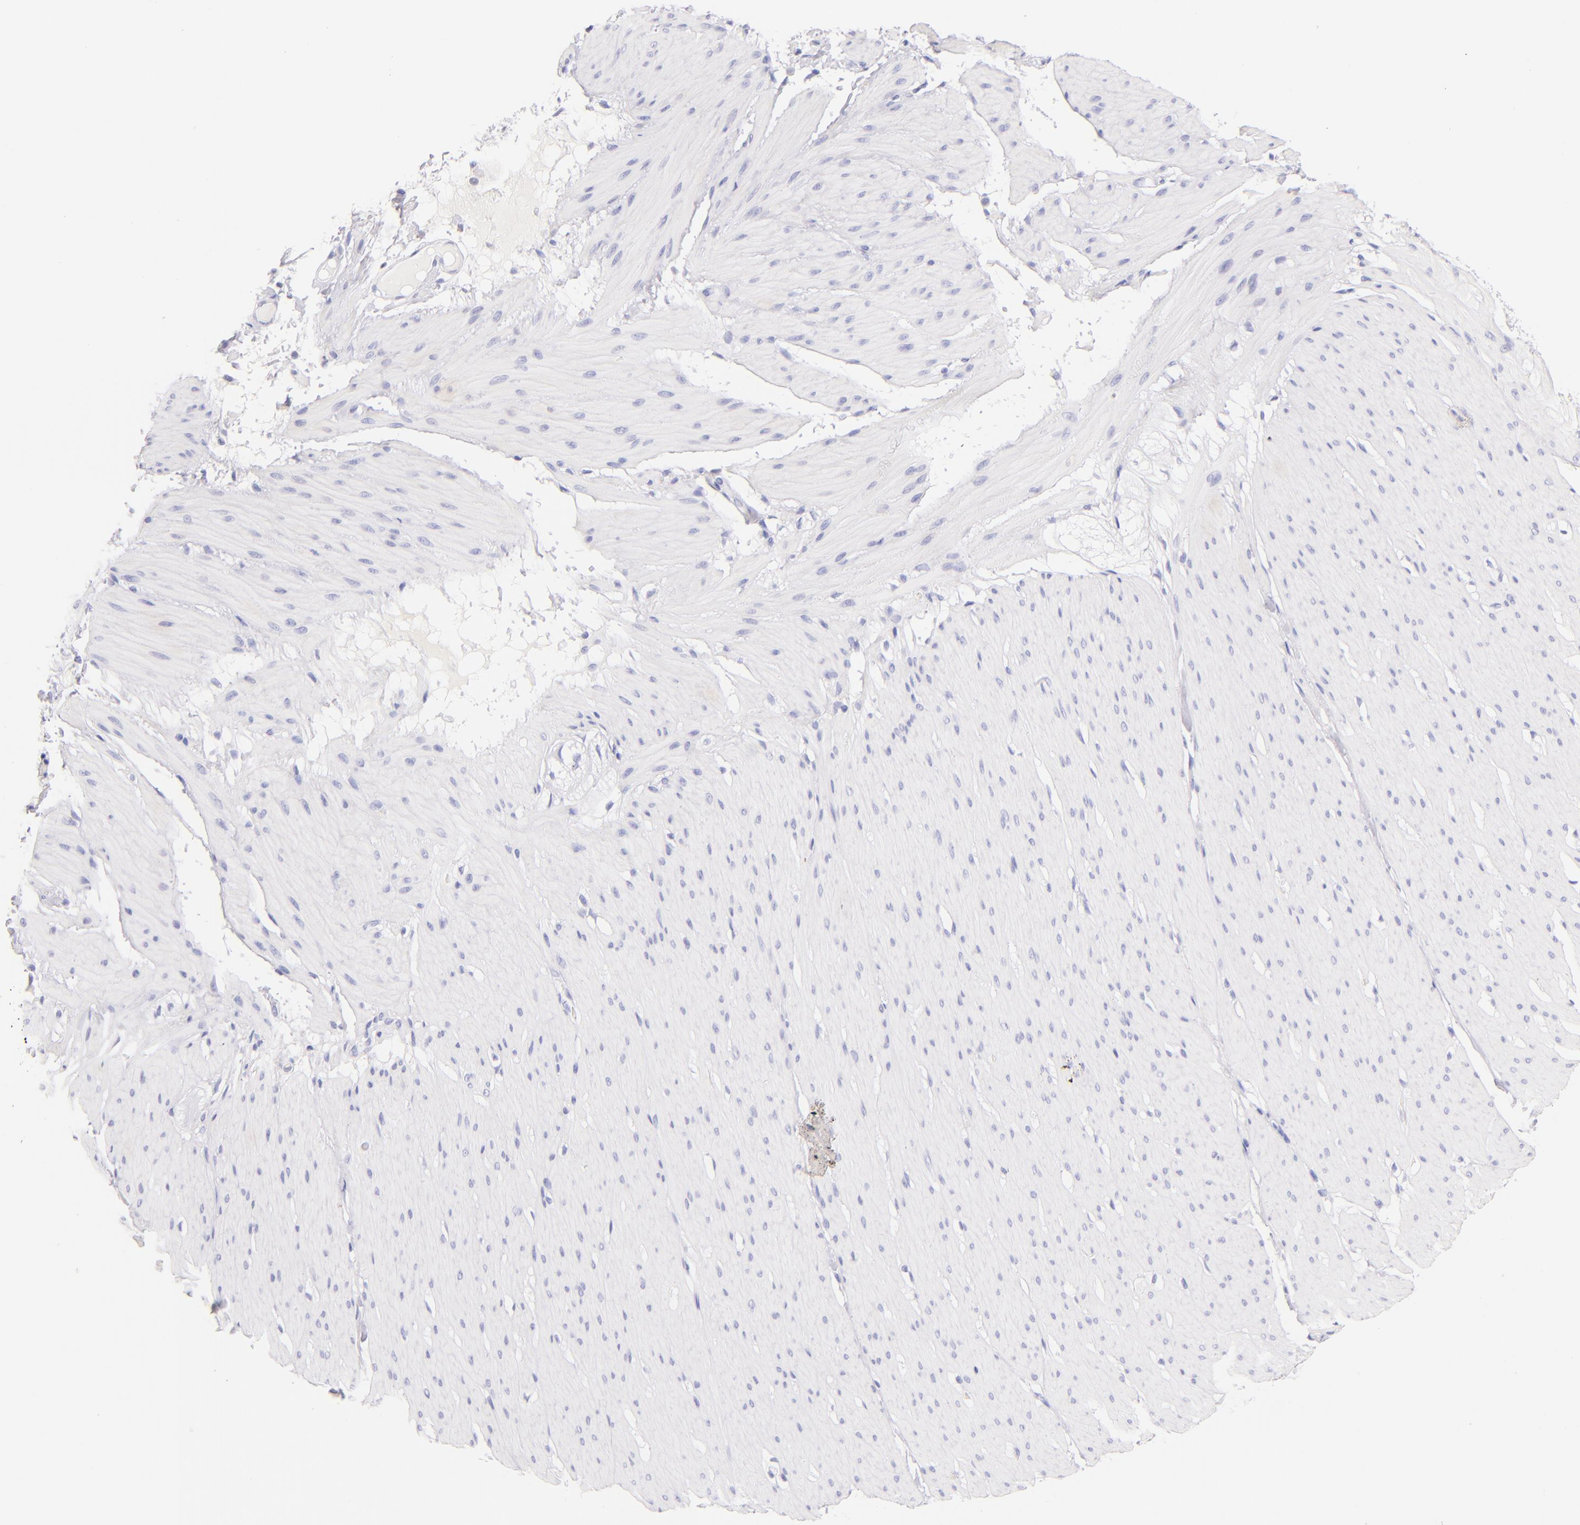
{"staining": {"intensity": "negative", "quantity": "none", "location": "none"}, "tissue": "smooth muscle", "cell_type": "Smooth muscle cells", "image_type": "normal", "snomed": [{"axis": "morphology", "description": "Normal tissue, NOS"}, {"axis": "topography", "description": "Smooth muscle"}, {"axis": "topography", "description": "Colon"}], "caption": "A histopathology image of smooth muscle stained for a protein displays no brown staining in smooth muscle cells.", "gene": "SDC1", "patient": {"sex": "male", "age": 67}}